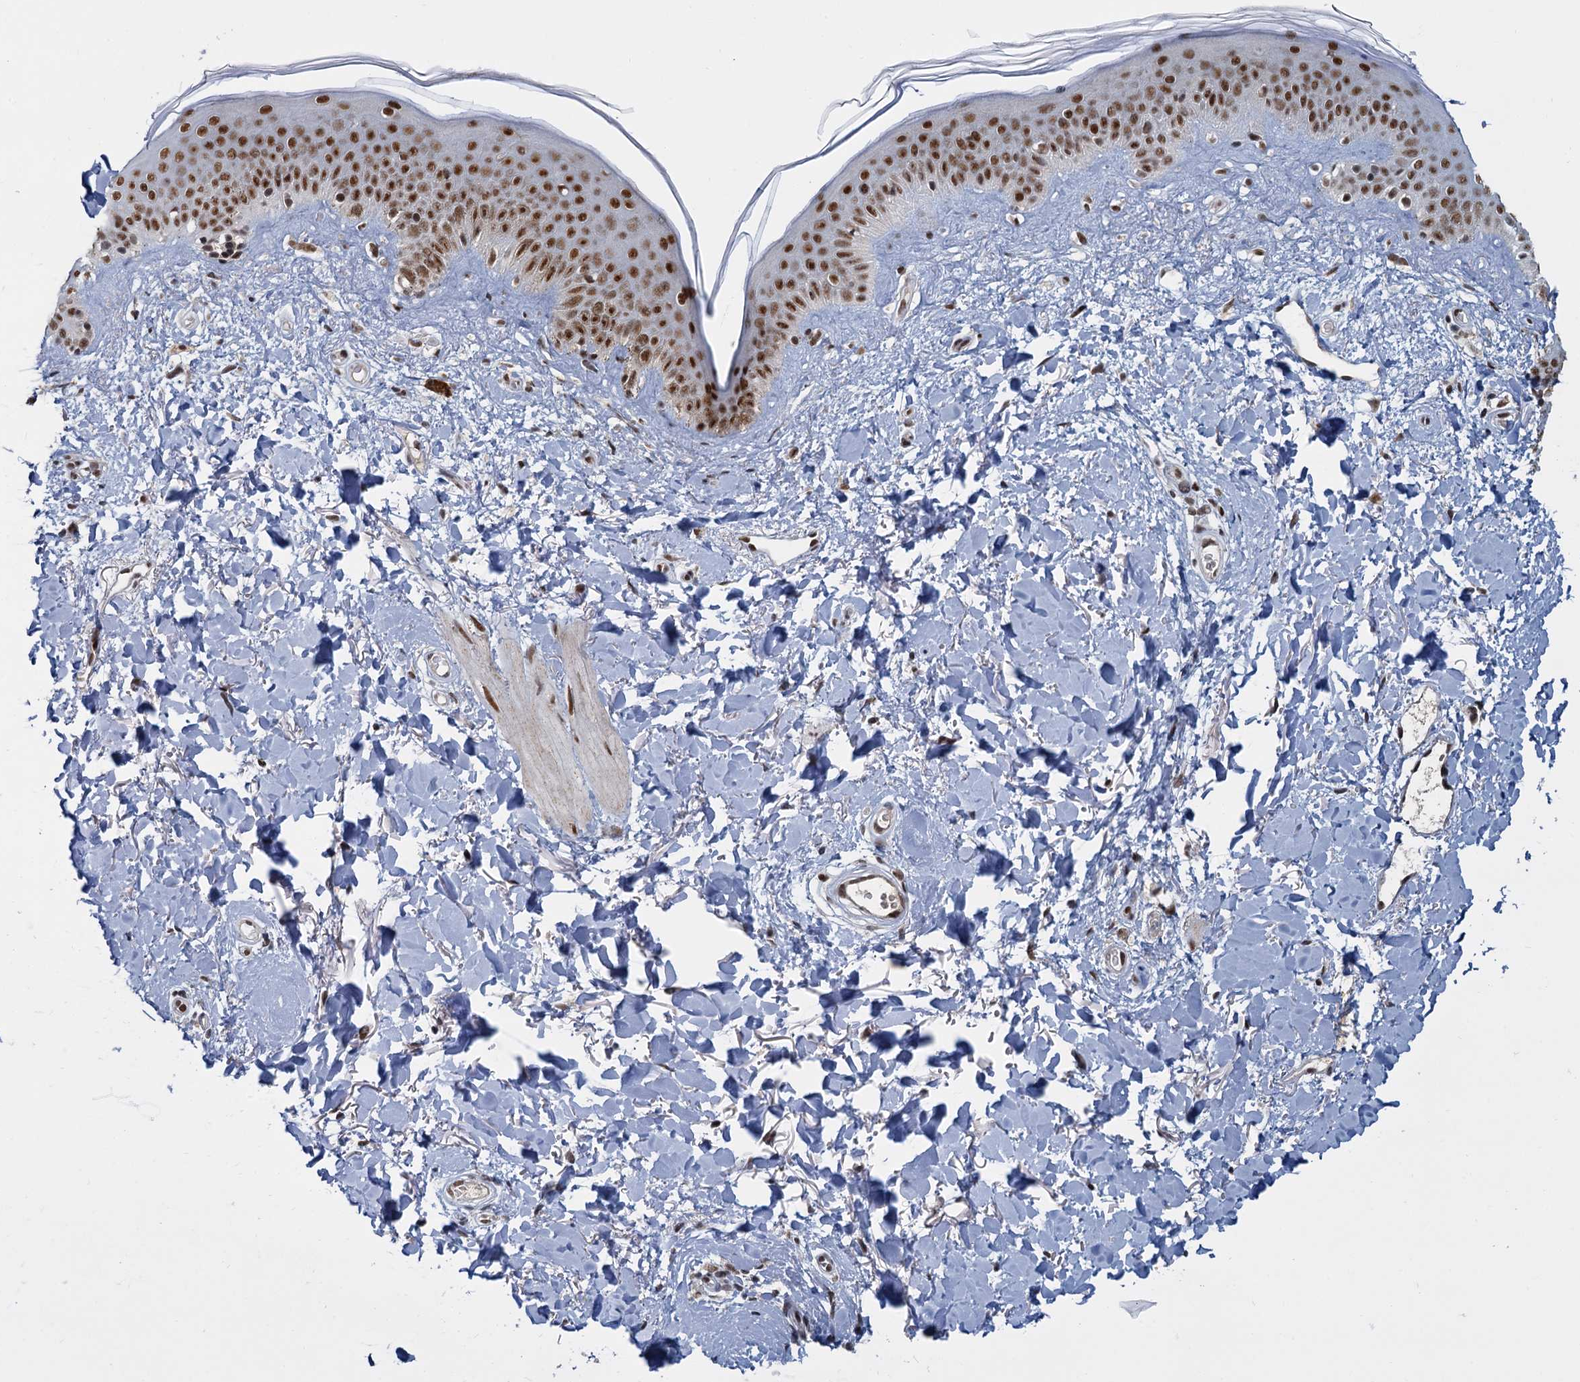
{"staining": {"intensity": "moderate", "quantity": ">75%", "location": "nuclear"}, "tissue": "skin", "cell_type": "Fibroblasts", "image_type": "normal", "snomed": [{"axis": "morphology", "description": "Normal tissue, NOS"}, {"axis": "topography", "description": "Skin"}], "caption": "Immunohistochemical staining of normal human skin demonstrates >75% levels of moderate nuclear protein expression in approximately >75% of fibroblasts. The staining was performed using DAB (3,3'-diaminobenzidine), with brown indicating positive protein expression. Nuclei are stained blue with hematoxylin.", "gene": "WBP4", "patient": {"sex": "female", "age": 58}}